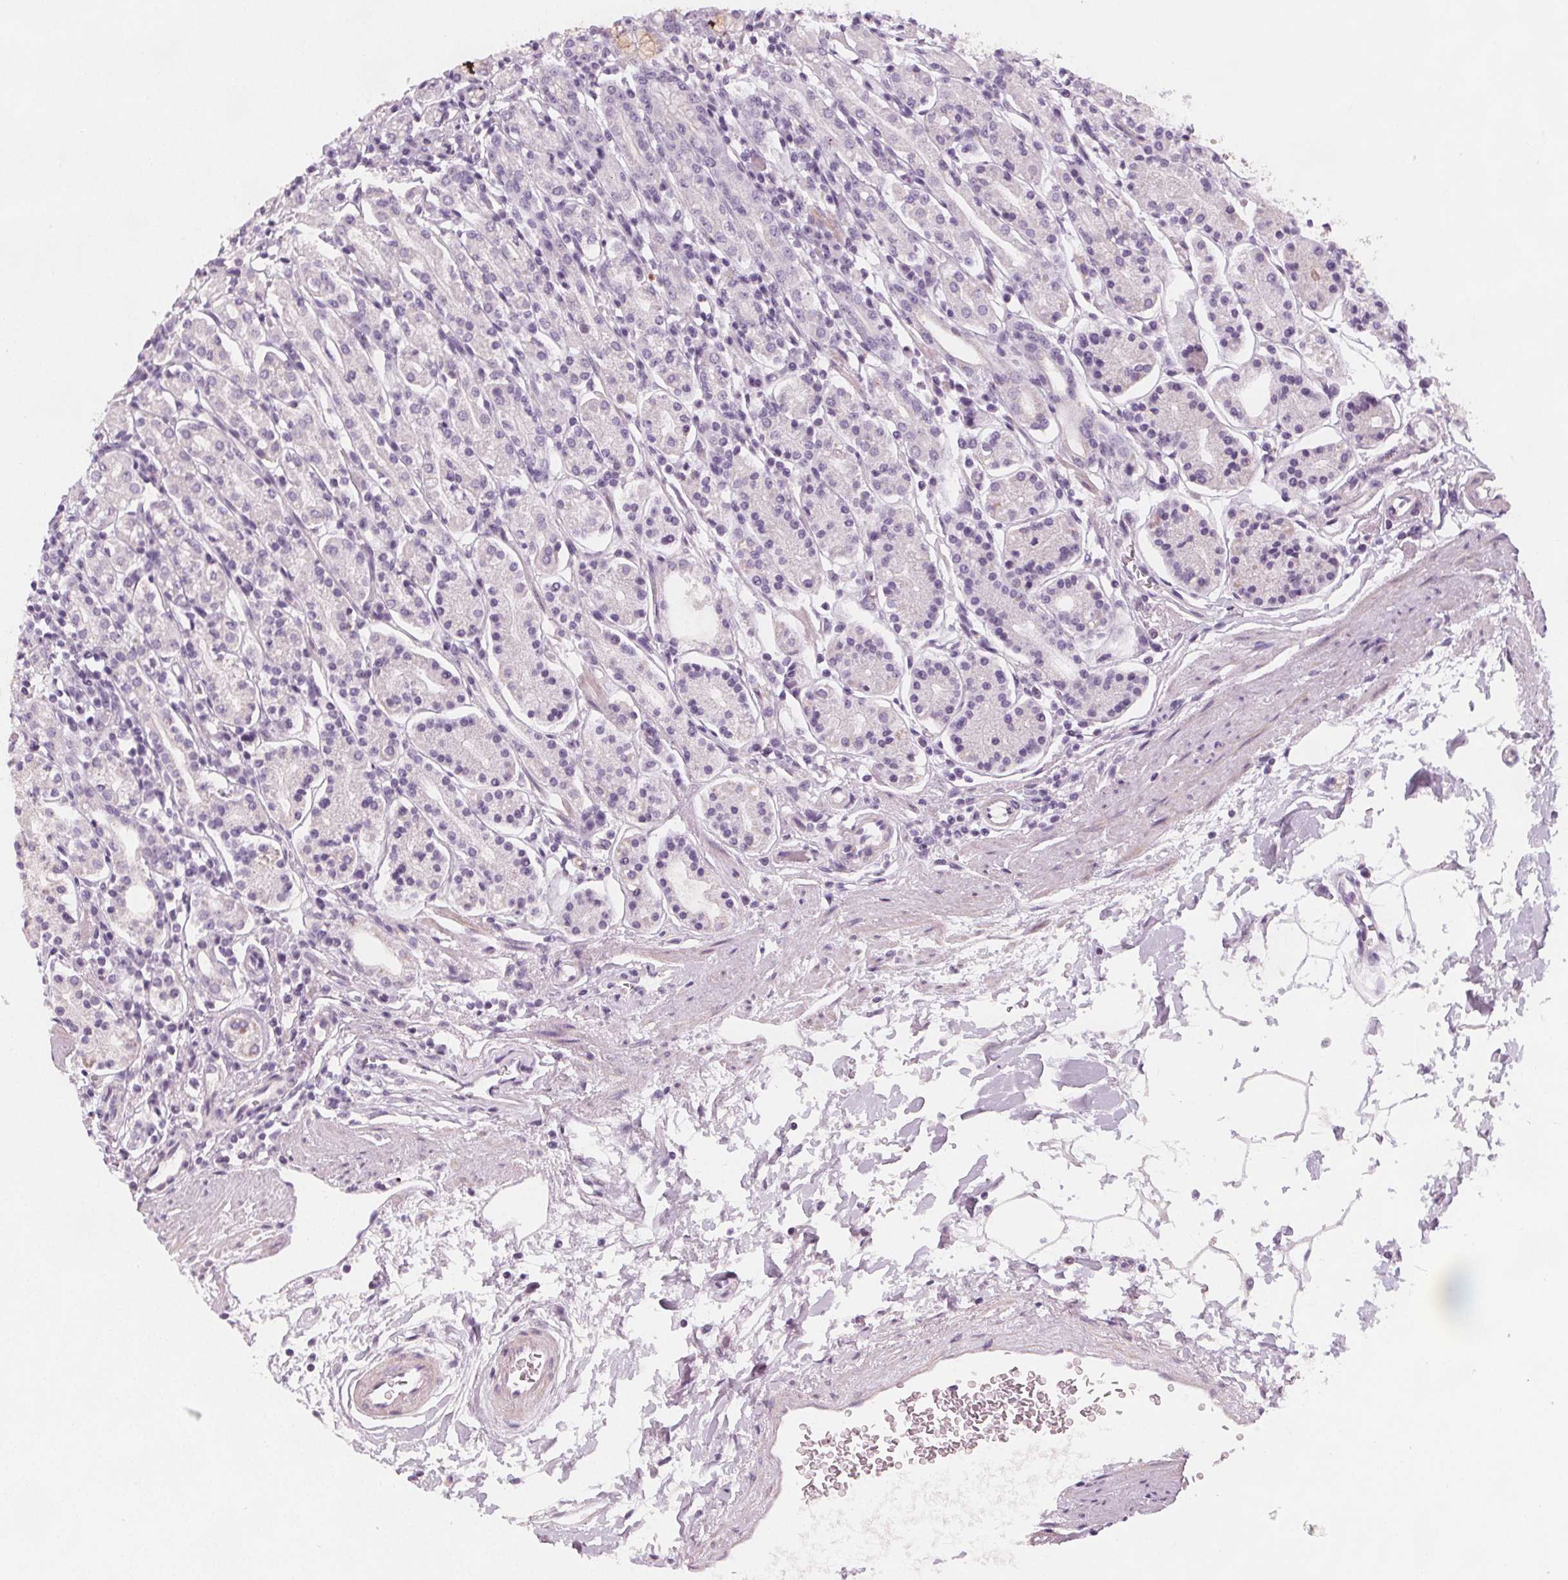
{"staining": {"intensity": "negative", "quantity": "none", "location": "none"}, "tissue": "stomach", "cell_type": "Glandular cells", "image_type": "normal", "snomed": [{"axis": "morphology", "description": "Normal tissue, NOS"}, {"axis": "topography", "description": "Stomach, upper"}, {"axis": "topography", "description": "Stomach"}], "caption": "This is an immunohistochemistry photomicrograph of normal human stomach. There is no staining in glandular cells.", "gene": "SLC5A12", "patient": {"sex": "male", "age": 62}}